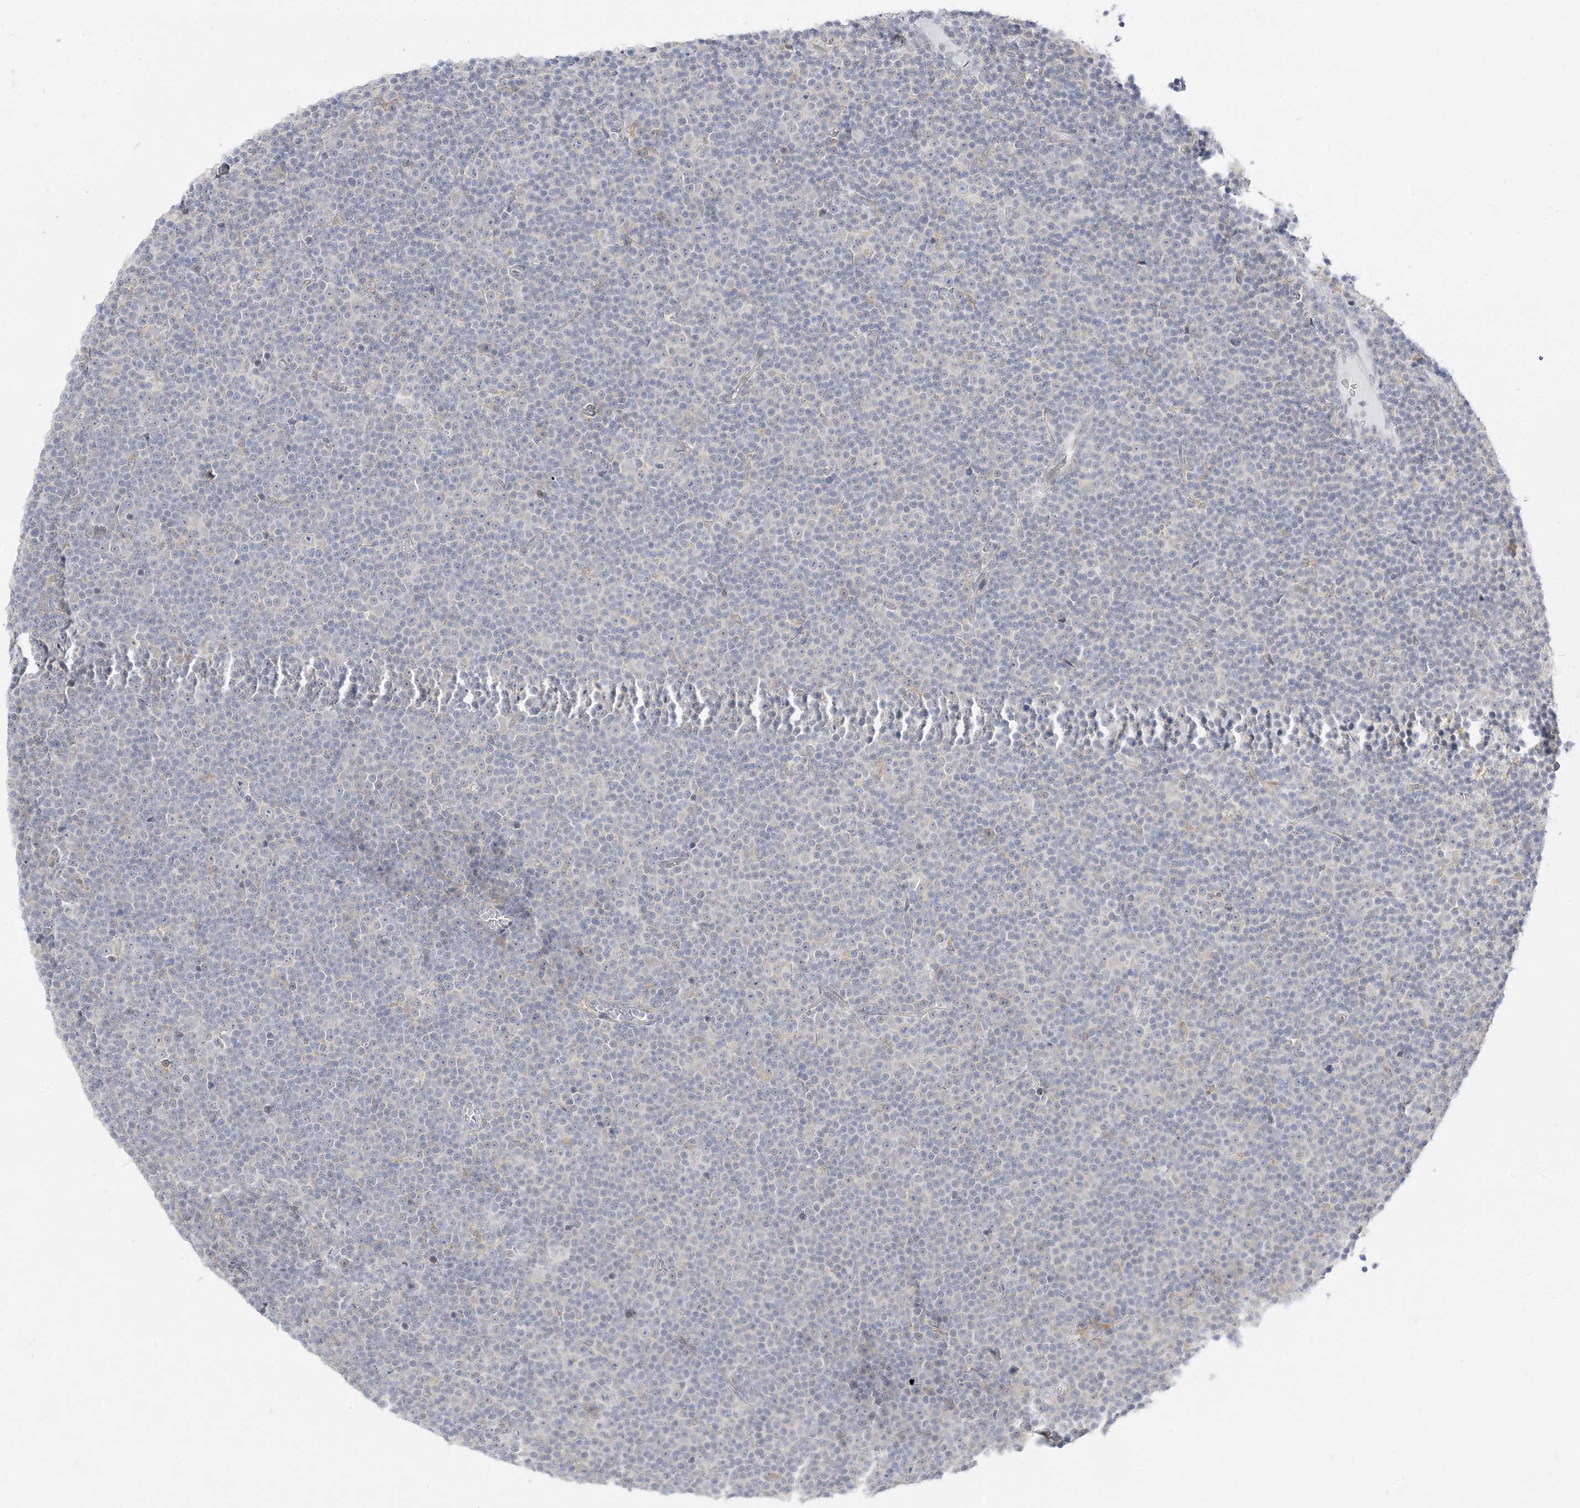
{"staining": {"intensity": "negative", "quantity": "none", "location": "none"}, "tissue": "lymphoma", "cell_type": "Tumor cells", "image_type": "cancer", "snomed": [{"axis": "morphology", "description": "Malignant lymphoma, non-Hodgkin's type, Low grade"}, {"axis": "topography", "description": "Lymph node"}], "caption": "High power microscopy histopathology image of an IHC image of lymphoma, revealing no significant expression in tumor cells.", "gene": "C2CD2", "patient": {"sex": "female", "age": 67}}